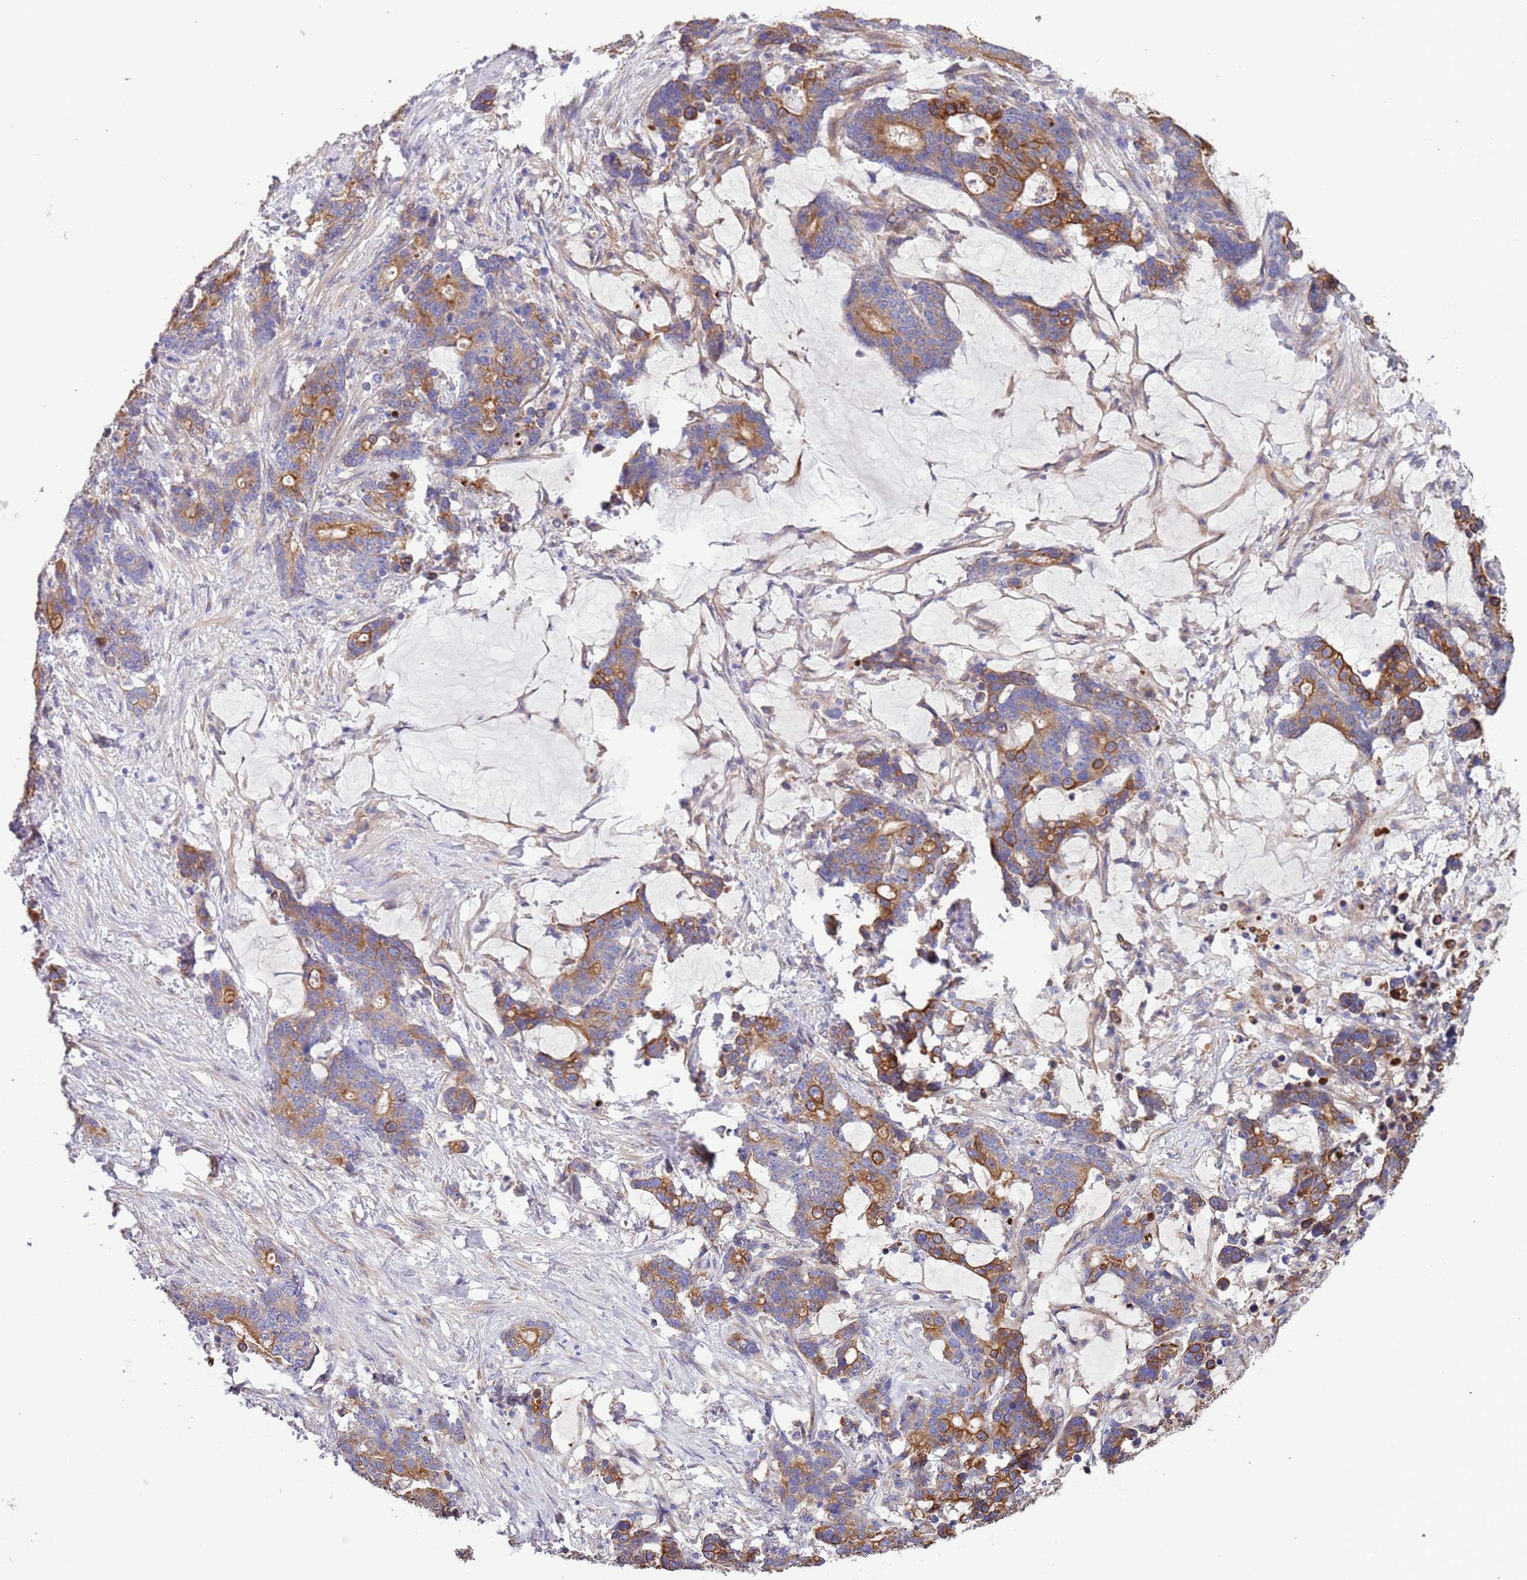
{"staining": {"intensity": "moderate", "quantity": ">75%", "location": "cytoplasmic/membranous"}, "tissue": "stomach cancer", "cell_type": "Tumor cells", "image_type": "cancer", "snomed": [{"axis": "morphology", "description": "Normal tissue, NOS"}, {"axis": "morphology", "description": "Adenocarcinoma, NOS"}, {"axis": "topography", "description": "Stomach"}], "caption": "Protein analysis of adenocarcinoma (stomach) tissue shows moderate cytoplasmic/membranous positivity in approximately >75% of tumor cells.", "gene": "LAMB4", "patient": {"sex": "female", "age": 64}}